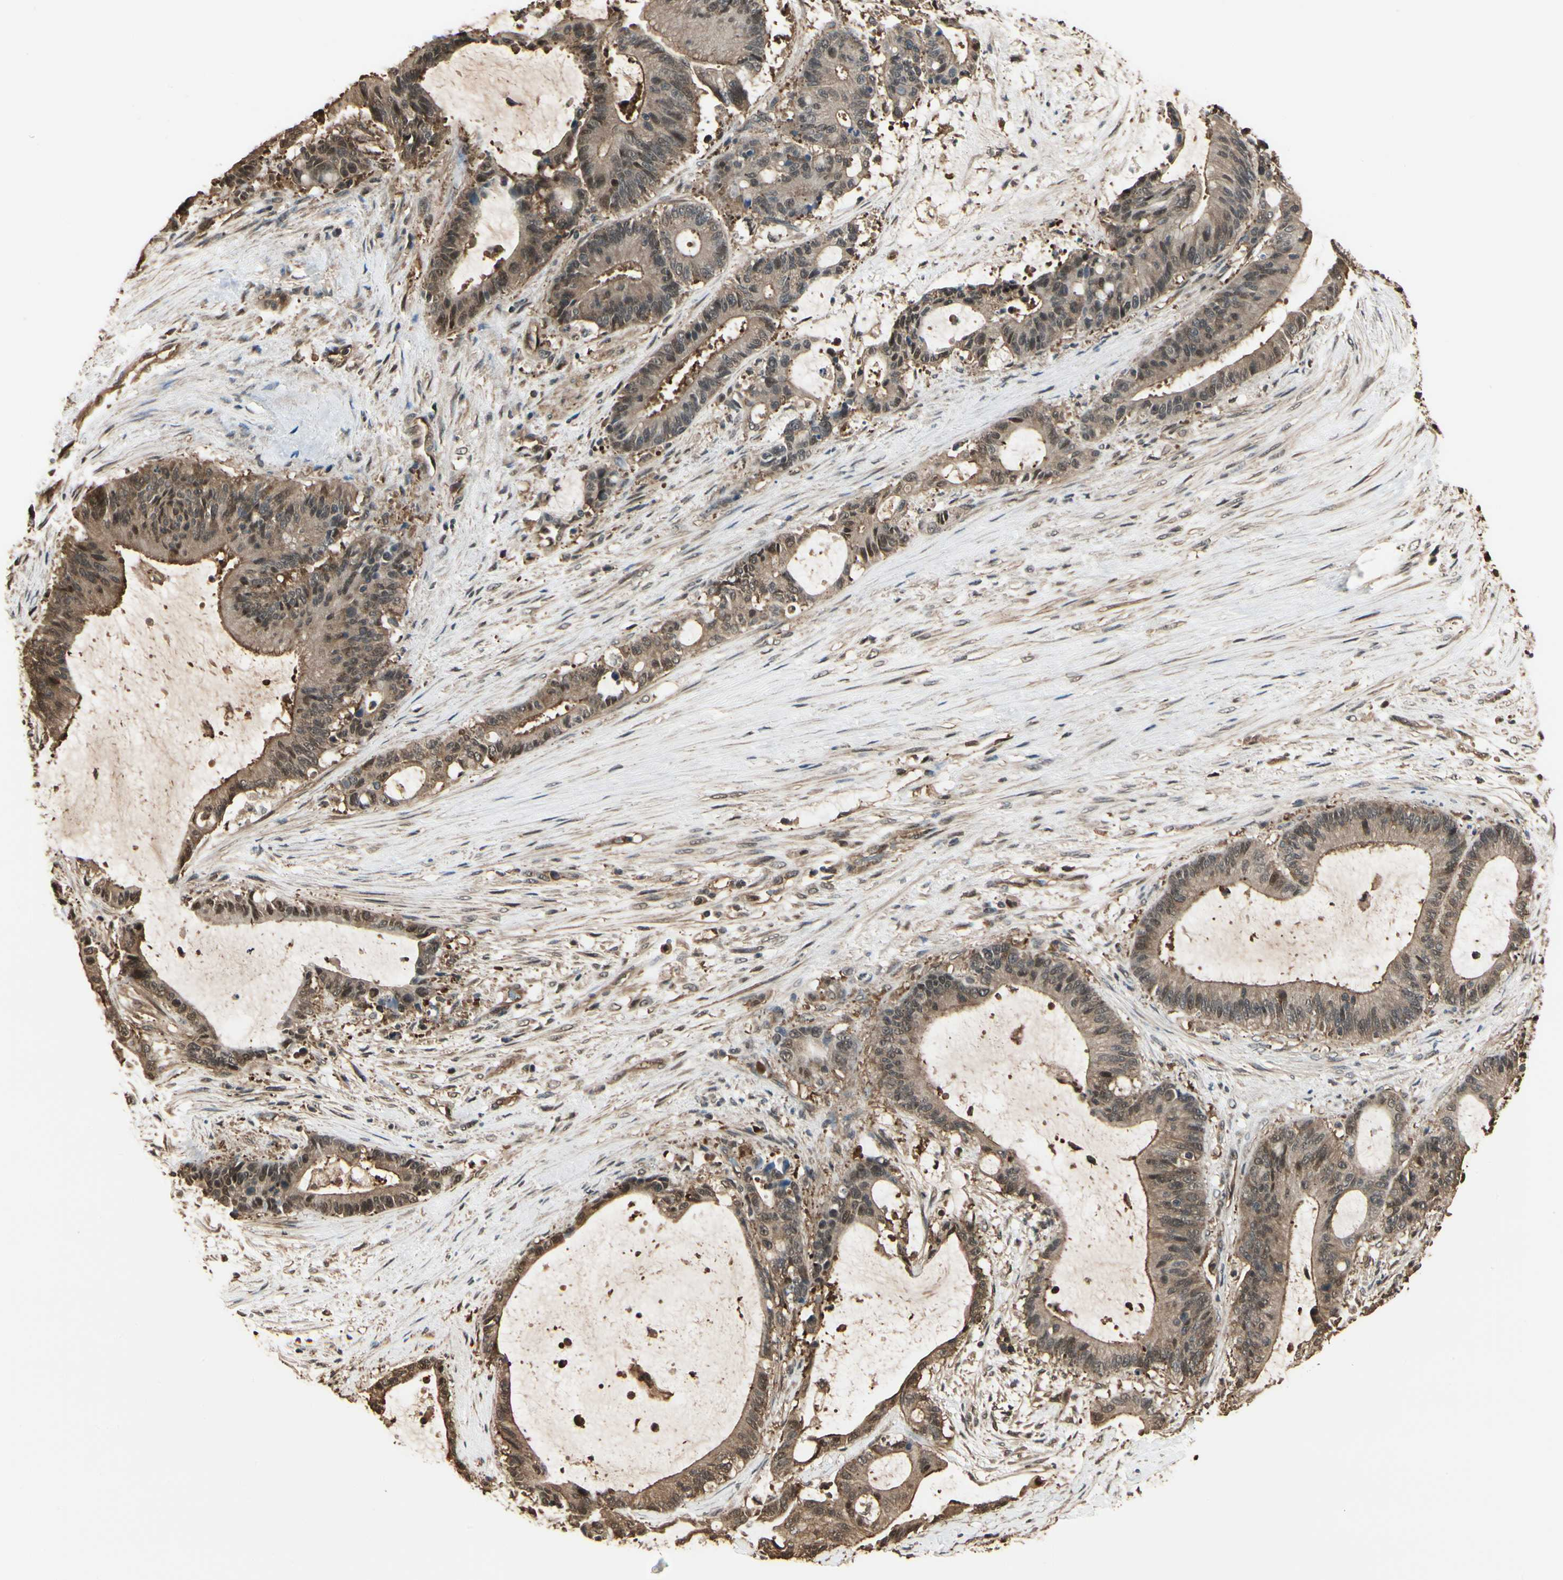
{"staining": {"intensity": "moderate", "quantity": ">75%", "location": "cytoplasmic/membranous,nuclear"}, "tissue": "liver cancer", "cell_type": "Tumor cells", "image_type": "cancer", "snomed": [{"axis": "morphology", "description": "Cholangiocarcinoma"}, {"axis": "topography", "description": "Liver"}], "caption": "Liver cholangiocarcinoma stained with a brown dye demonstrates moderate cytoplasmic/membranous and nuclear positive expression in about >75% of tumor cells.", "gene": "YWHAE", "patient": {"sex": "female", "age": 73}}